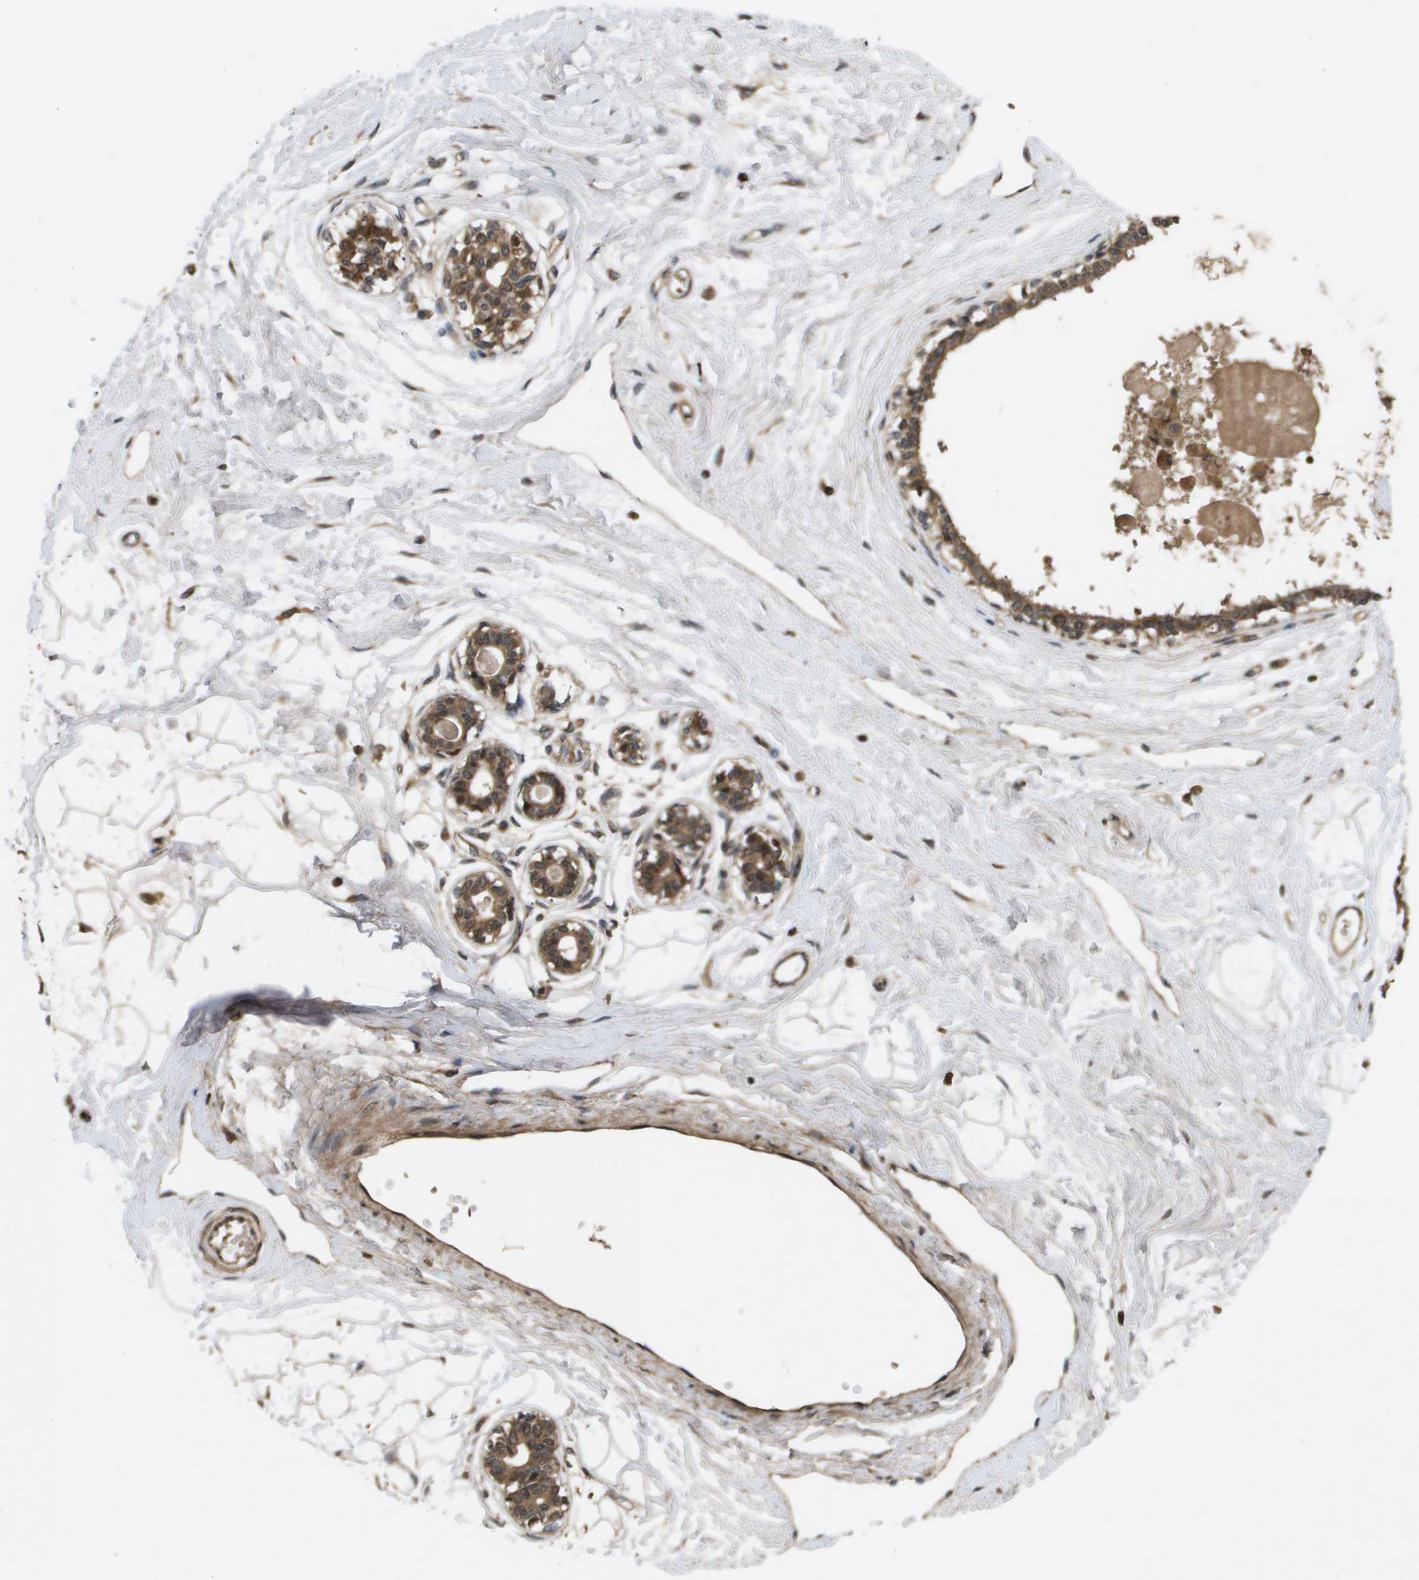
{"staining": {"intensity": "moderate", "quantity": ">75%", "location": "cytoplasmic/membranous"}, "tissue": "breast", "cell_type": "Adipocytes", "image_type": "normal", "snomed": [{"axis": "morphology", "description": "Normal tissue, NOS"}, {"axis": "topography", "description": "Breast"}], "caption": "Breast stained with DAB (3,3'-diaminobenzidine) IHC reveals medium levels of moderate cytoplasmic/membranous expression in about >75% of adipocytes.", "gene": "SPTLC1", "patient": {"sex": "female", "age": 45}}